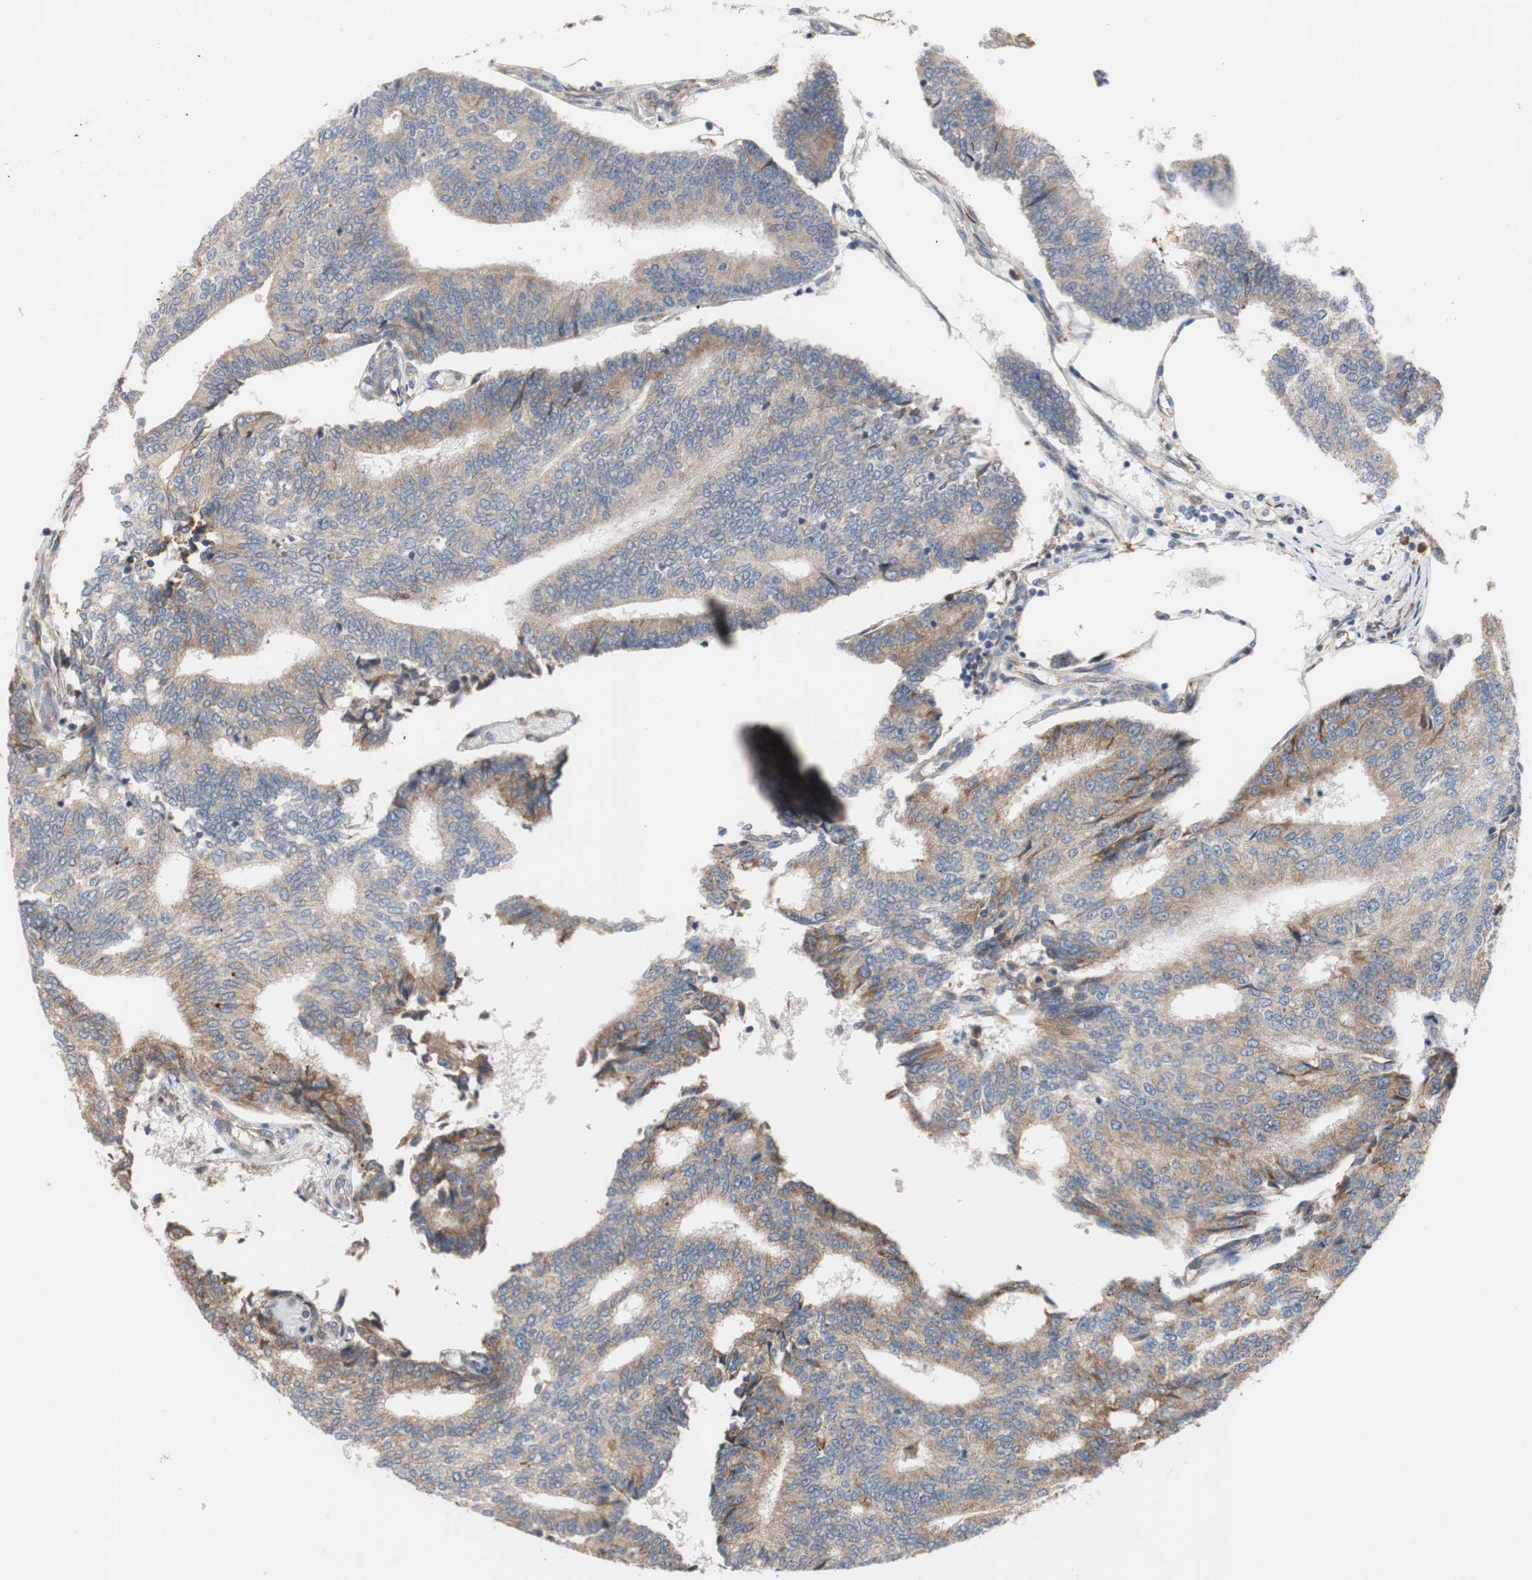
{"staining": {"intensity": "moderate", "quantity": ">75%", "location": "cytoplasmic/membranous"}, "tissue": "prostate cancer", "cell_type": "Tumor cells", "image_type": "cancer", "snomed": [{"axis": "morphology", "description": "Adenocarcinoma, High grade"}, {"axis": "topography", "description": "Prostate"}], "caption": "Brown immunohistochemical staining in human prostate cancer (adenocarcinoma (high-grade)) exhibits moderate cytoplasmic/membranous staining in approximately >75% of tumor cells. The staining is performed using DAB brown chromogen to label protein expression. The nuclei are counter-stained blue using hematoxylin.", "gene": "TTC14", "patient": {"sex": "male", "age": 55}}